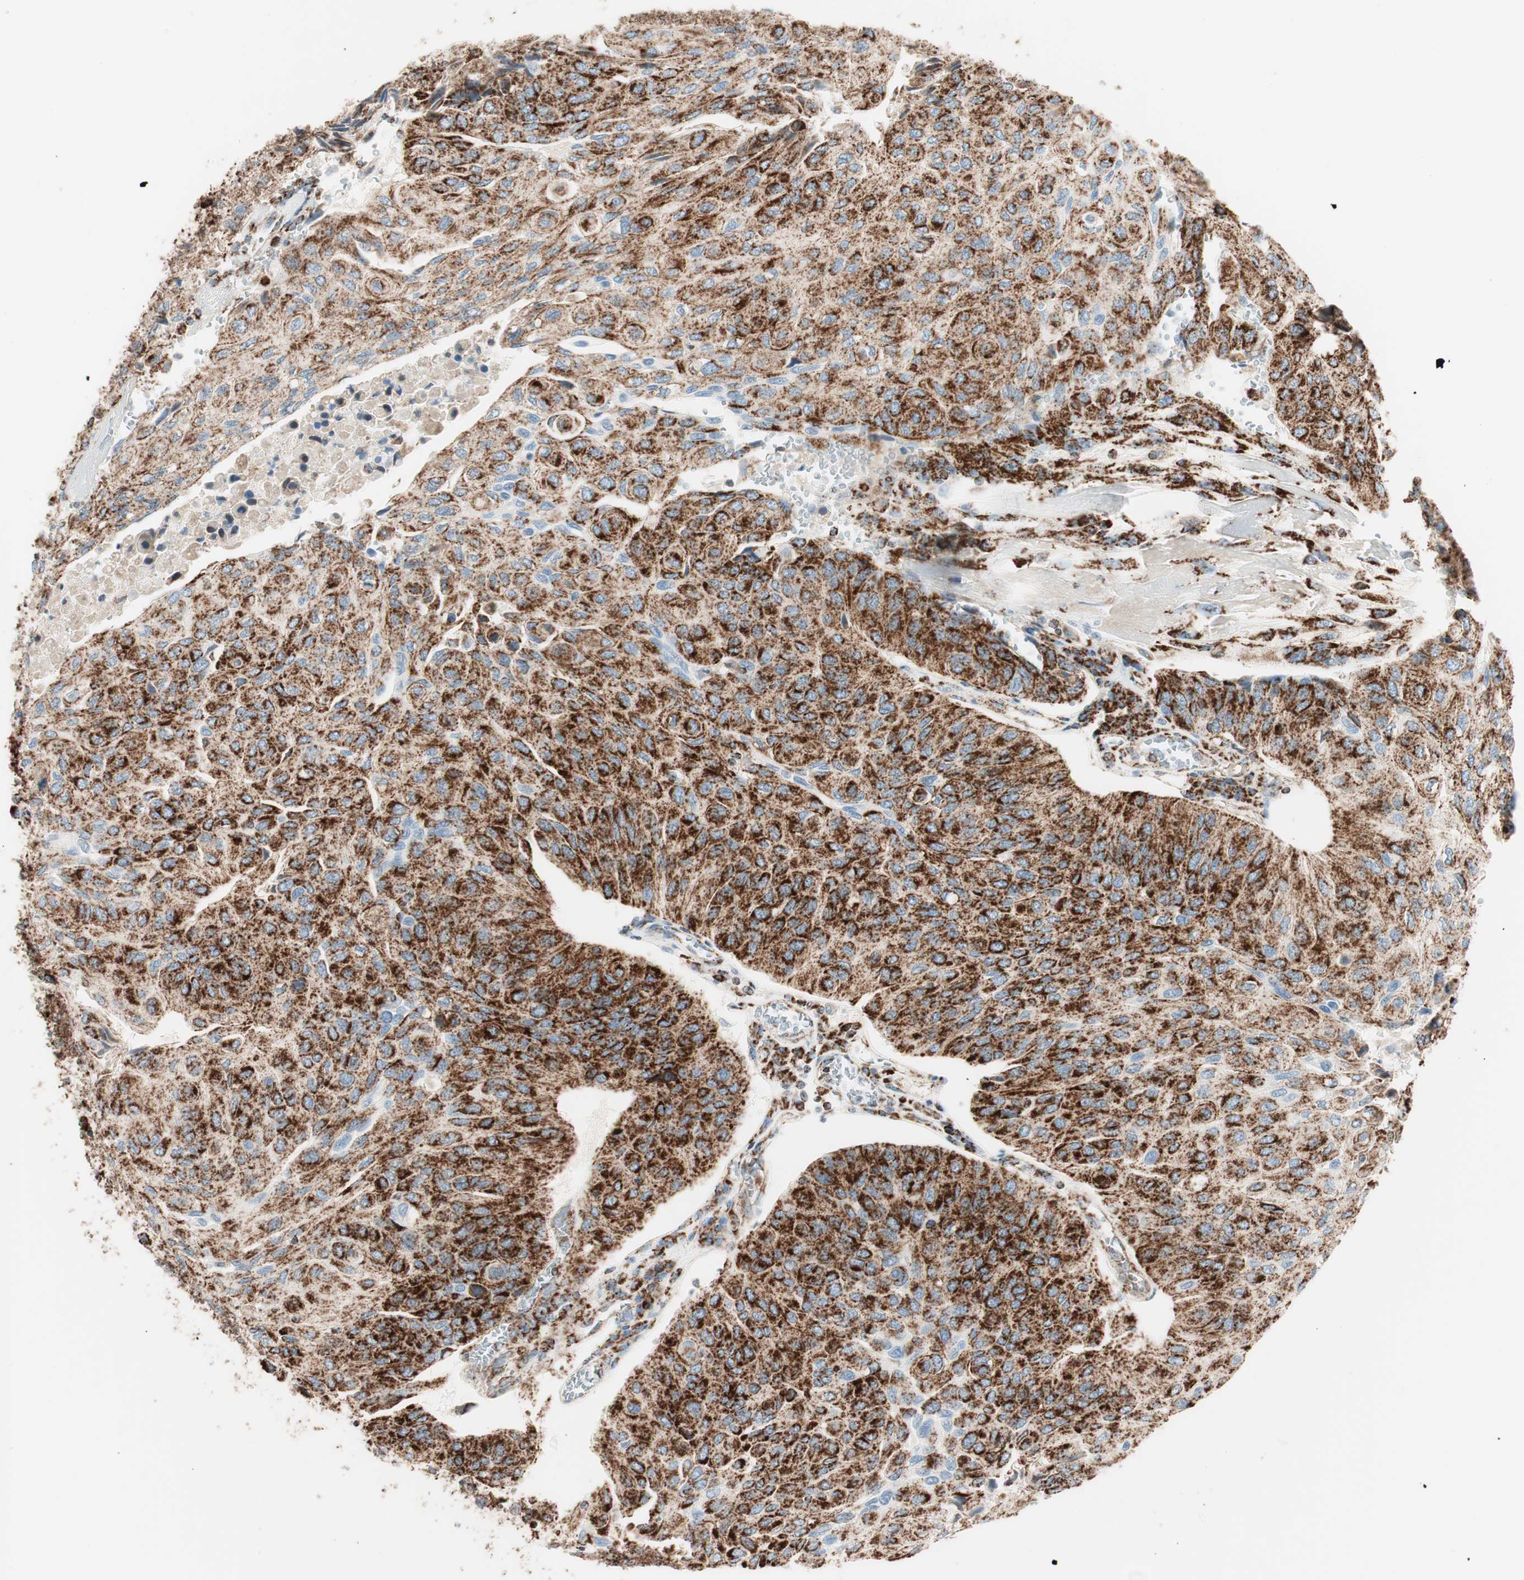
{"staining": {"intensity": "strong", "quantity": ">75%", "location": "cytoplasmic/membranous"}, "tissue": "urothelial cancer", "cell_type": "Tumor cells", "image_type": "cancer", "snomed": [{"axis": "morphology", "description": "Urothelial carcinoma, High grade"}, {"axis": "topography", "description": "Urinary bladder"}], "caption": "Immunohistochemical staining of human urothelial carcinoma (high-grade) reveals high levels of strong cytoplasmic/membranous protein expression in approximately >75% of tumor cells.", "gene": "TOMM20", "patient": {"sex": "male", "age": 66}}